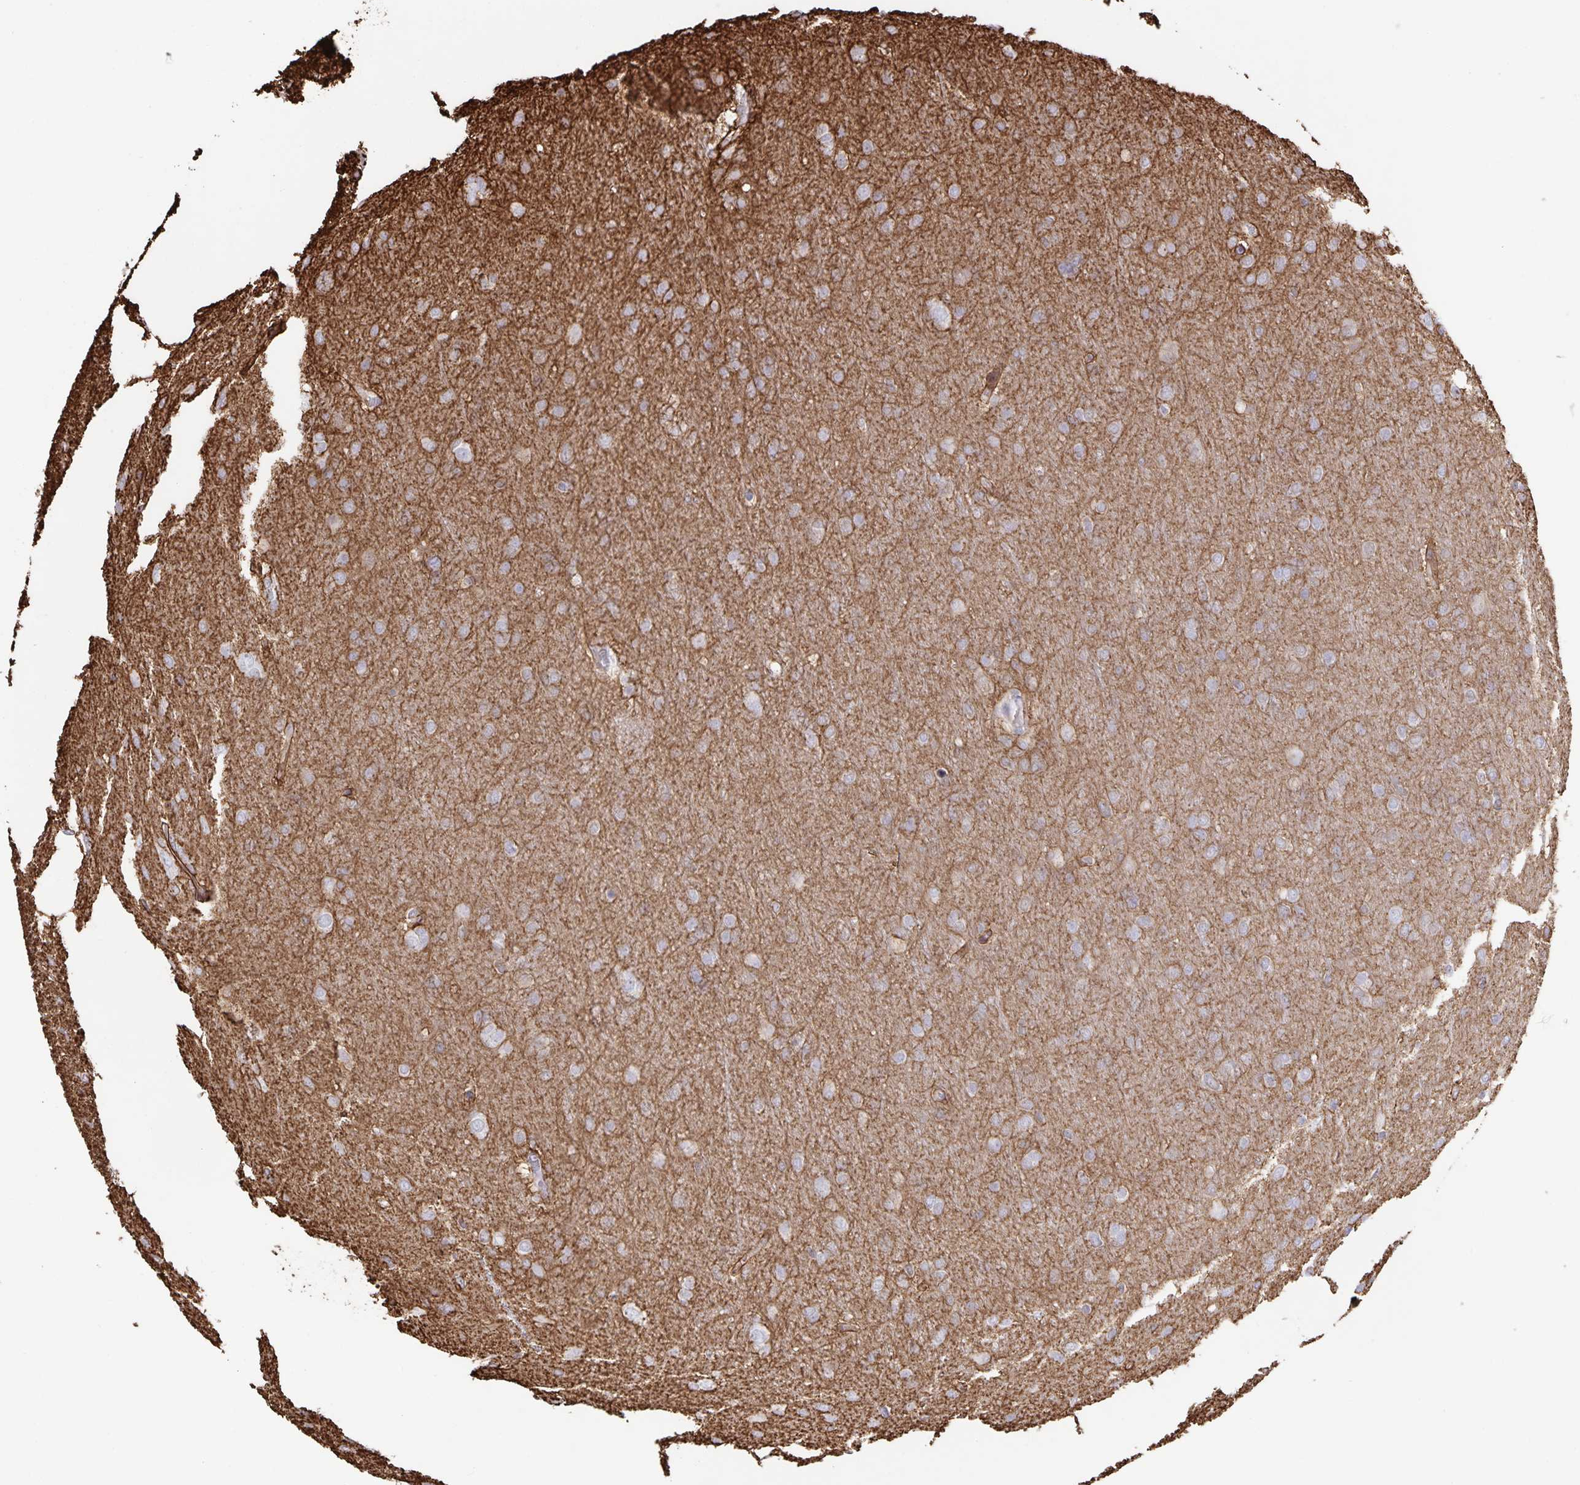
{"staining": {"intensity": "negative", "quantity": "none", "location": "none"}, "tissue": "glioma", "cell_type": "Tumor cells", "image_type": "cancer", "snomed": [{"axis": "morphology", "description": "Glioma, malignant, High grade"}, {"axis": "topography", "description": "Brain"}], "caption": "Immunohistochemistry of glioma shows no staining in tumor cells. (Stains: DAB IHC with hematoxylin counter stain, Microscopy: brightfield microscopy at high magnification).", "gene": "AQP4", "patient": {"sex": "male", "age": 53}}